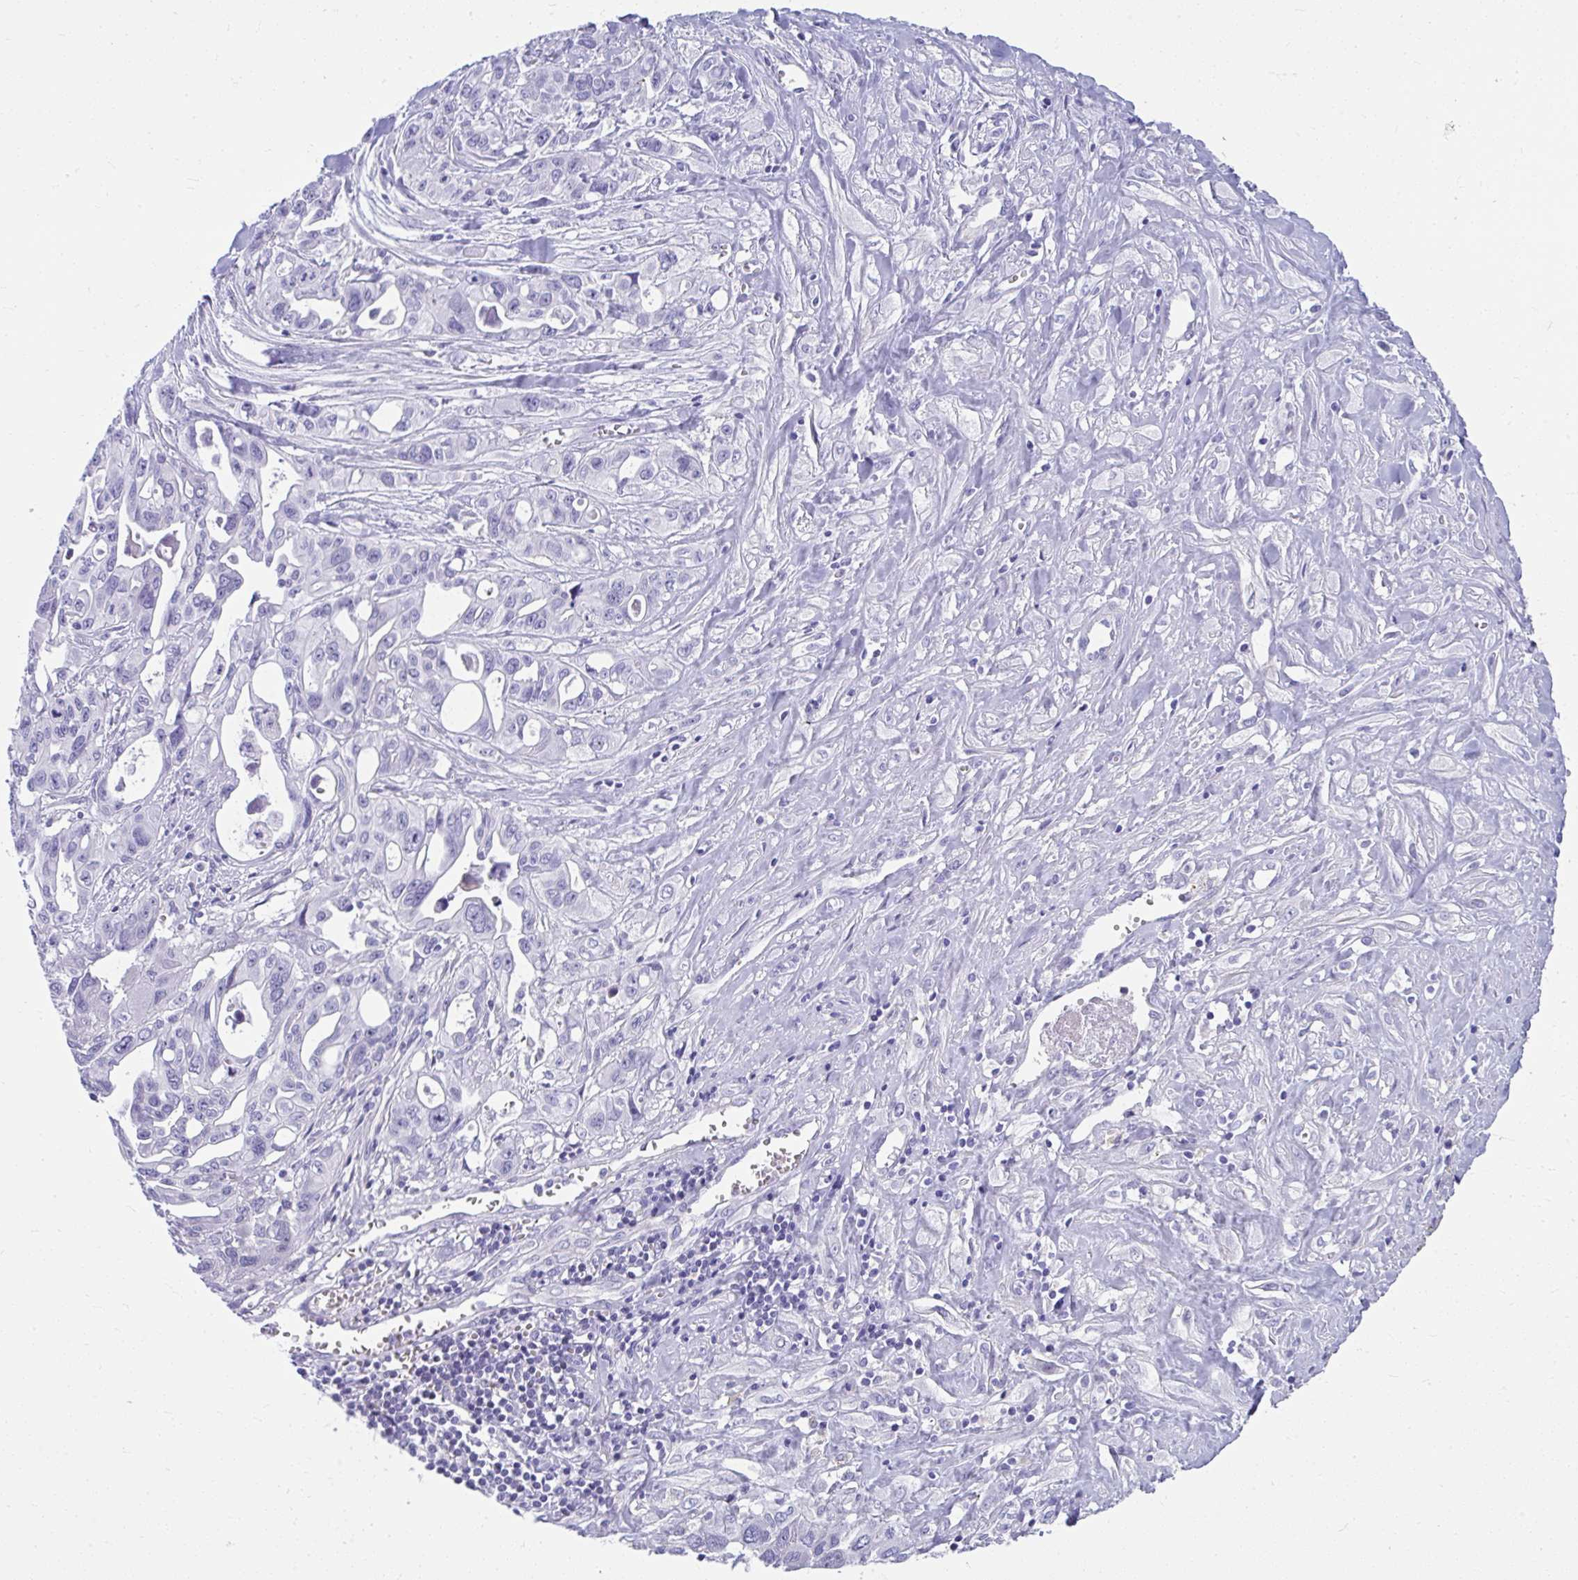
{"staining": {"intensity": "negative", "quantity": "none", "location": "none"}, "tissue": "pancreatic cancer", "cell_type": "Tumor cells", "image_type": "cancer", "snomed": [{"axis": "morphology", "description": "Adenocarcinoma, NOS"}, {"axis": "topography", "description": "Pancreas"}], "caption": "High magnification brightfield microscopy of adenocarcinoma (pancreatic) stained with DAB (3,3'-diaminobenzidine) (brown) and counterstained with hematoxylin (blue): tumor cells show no significant staining.", "gene": "ISL1", "patient": {"sex": "female", "age": 47}}